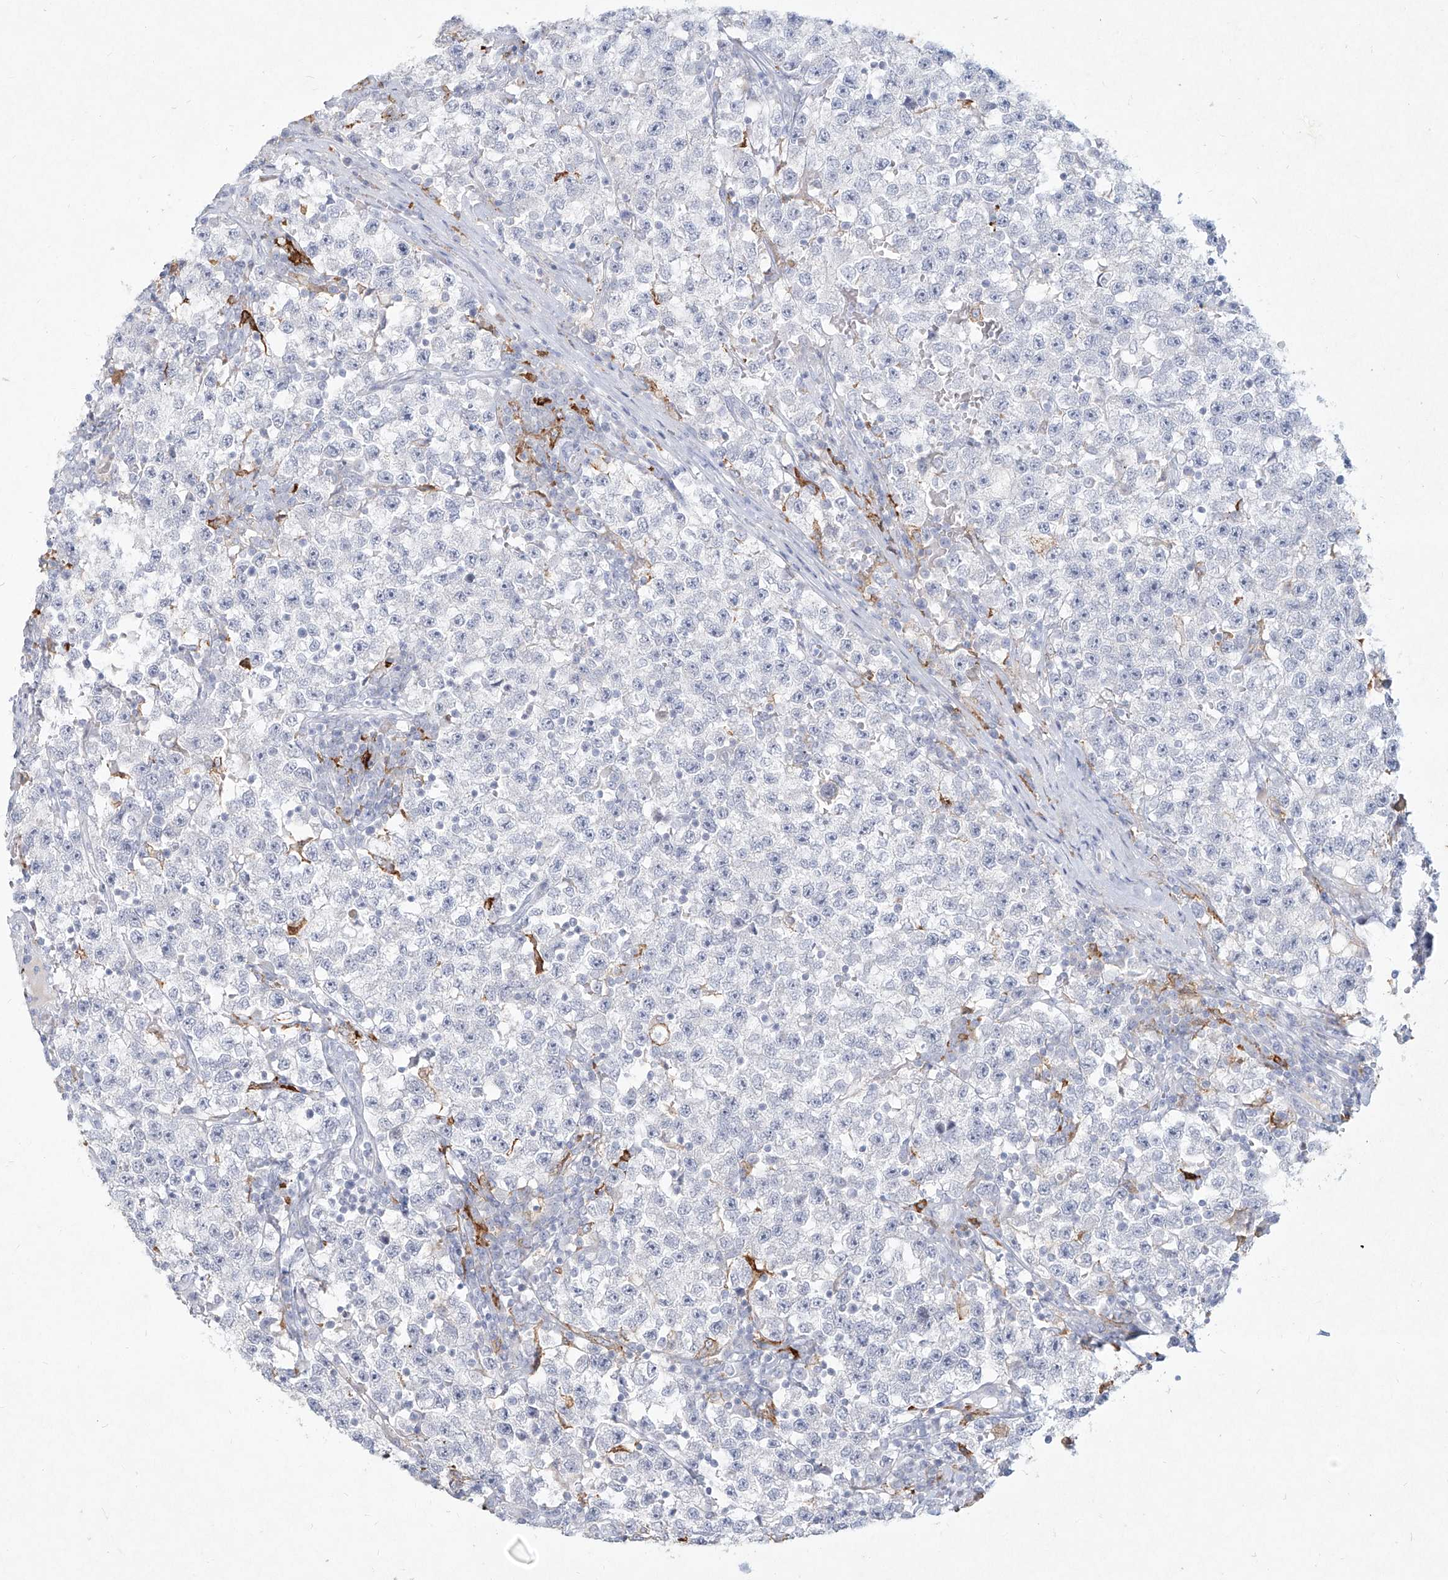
{"staining": {"intensity": "negative", "quantity": "none", "location": "none"}, "tissue": "testis cancer", "cell_type": "Tumor cells", "image_type": "cancer", "snomed": [{"axis": "morphology", "description": "Seminoma, NOS"}, {"axis": "topography", "description": "Testis"}], "caption": "Tumor cells are negative for brown protein staining in seminoma (testis).", "gene": "CD209", "patient": {"sex": "male", "age": 22}}